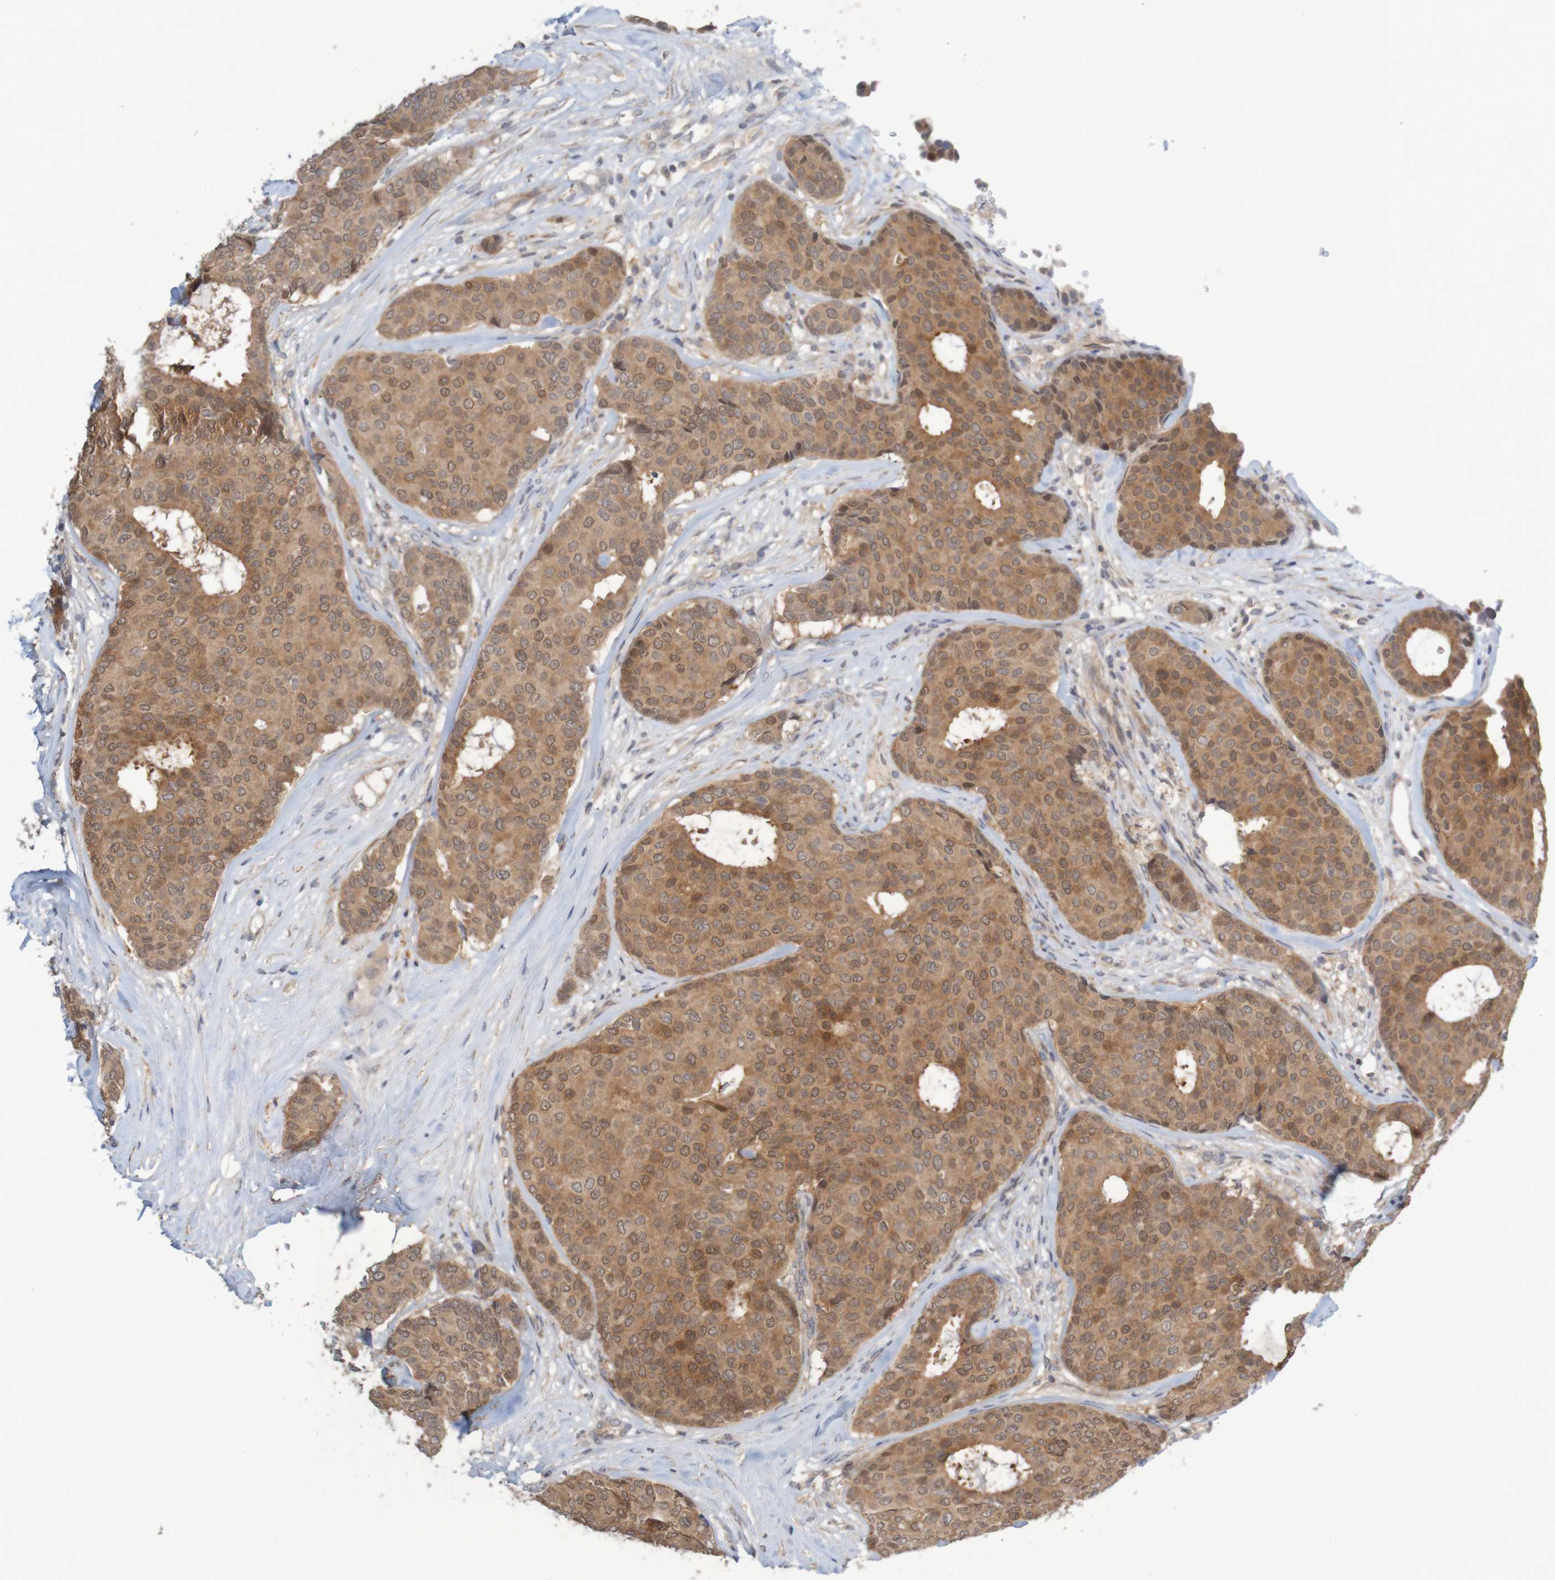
{"staining": {"intensity": "moderate", "quantity": ">75%", "location": "cytoplasmic/membranous"}, "tissue": "breast cancer", "cell_type": "Tumor cells", "image_type": "cancer", "snomed": [{"axis": "morphology", "description": "Duct carcinoma"}, {"axis": "topography", "description": "Breast"}], "caption": "Immunohistochemistry (IHC) of breast cancer exhibits medium levels of moderate cytoplasmic/membranous expression in approximately >75% of tumor cells.", "gene": "ANKK1", "patient": {"sex": "female", "age": 75}}